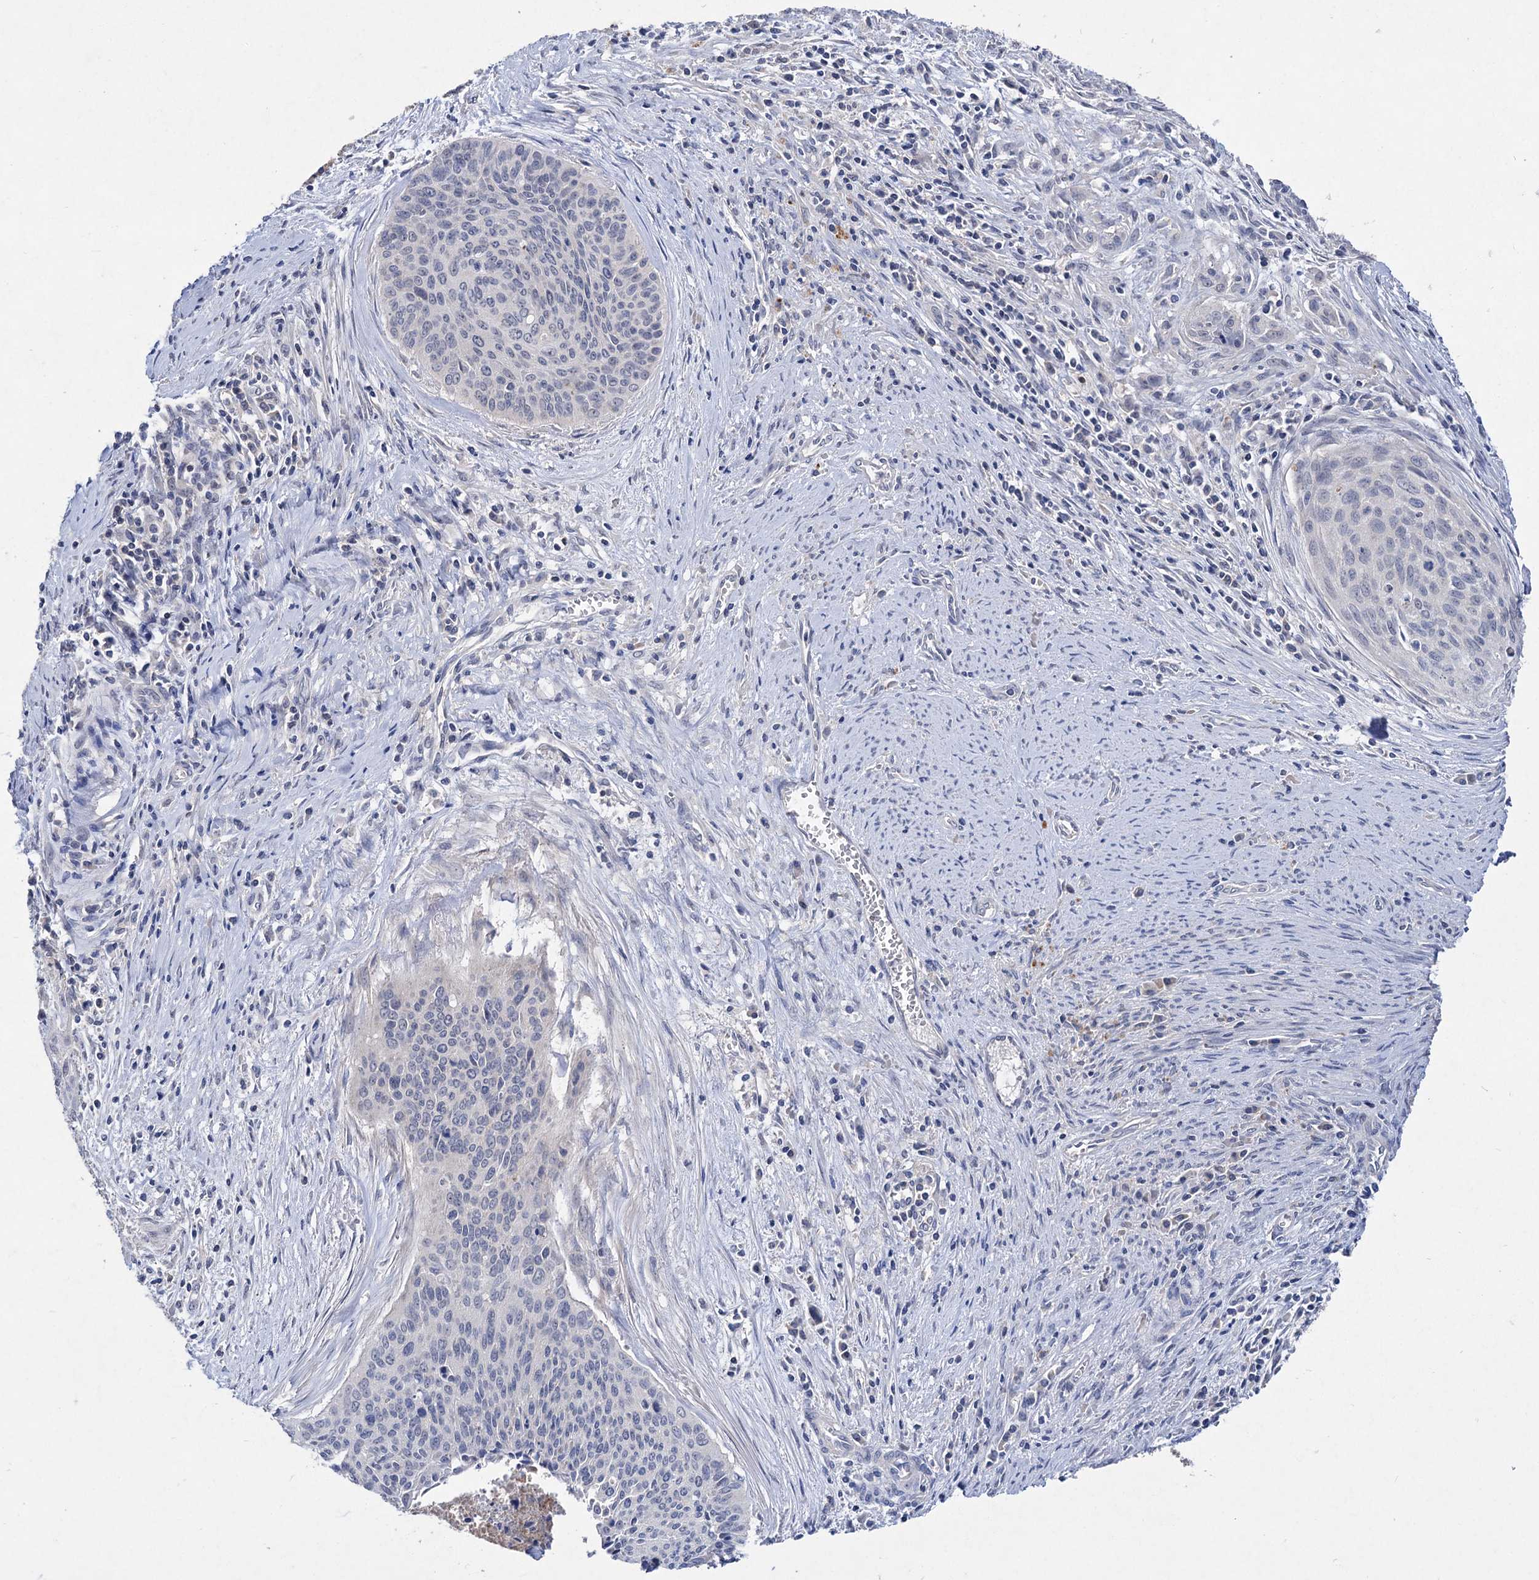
{"staining": {"intensity": "negative", "quantity": "none", "location": "none"}, "tissue": "cervical cancer", "cell_type": "Tumor cells", "image_type": "cancer", "snomed": [{"axis": "morphology", "description": "Squamous cell carcinoma, NOS"}, {"axis": "topography", "description": "Cervix"}], "caption": "A photomicrograph of cervical cancer stained for a protein exhibits no brown staining in tumor cells.", "gene": "ATP4A", "patient": {"sex": "female", "age": 55}}